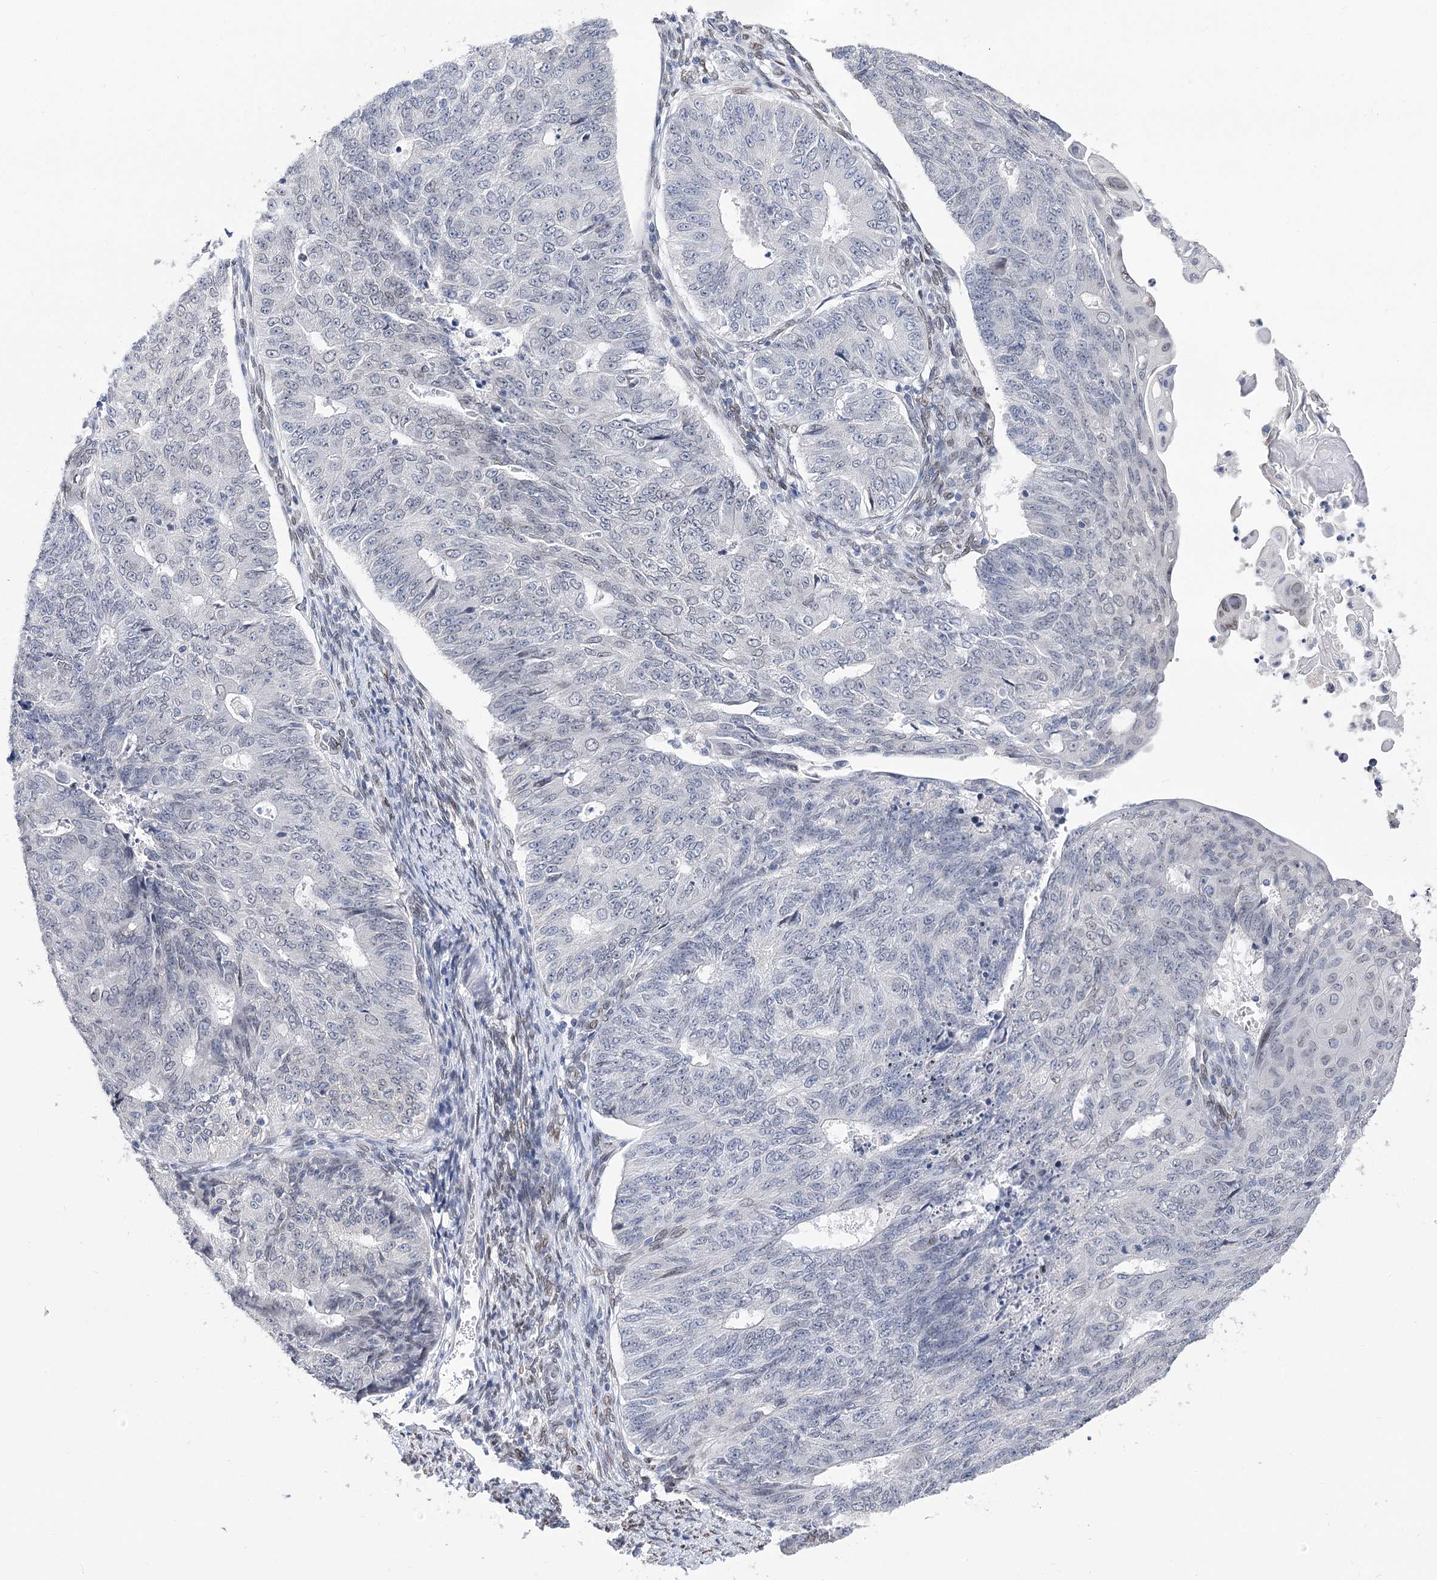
{"staining": {"intensity": "negative", "quantity": "none", "location": "none"}, "tissue": "endometrial cancer", "cell_type": "Tumor cells", "image_type": "cancer", "snomed": [{"axis": "morphology", "description": "Adenocarcinoma, NOS"}, {"axis": "topography", "description": "Endometrium"}], "caption": "Immunohistochemistry (IHC) photomicrograph of neoplastic tissue: human endometrial cancer (adenocarcinoma) stained with DAB demonstrates no significant protein expression in tumor cells. (DAB immunohistochemistry (IHC), high magnification).", "gene": "TMEM201", "patient": {"sex": "female", "age": 32}}